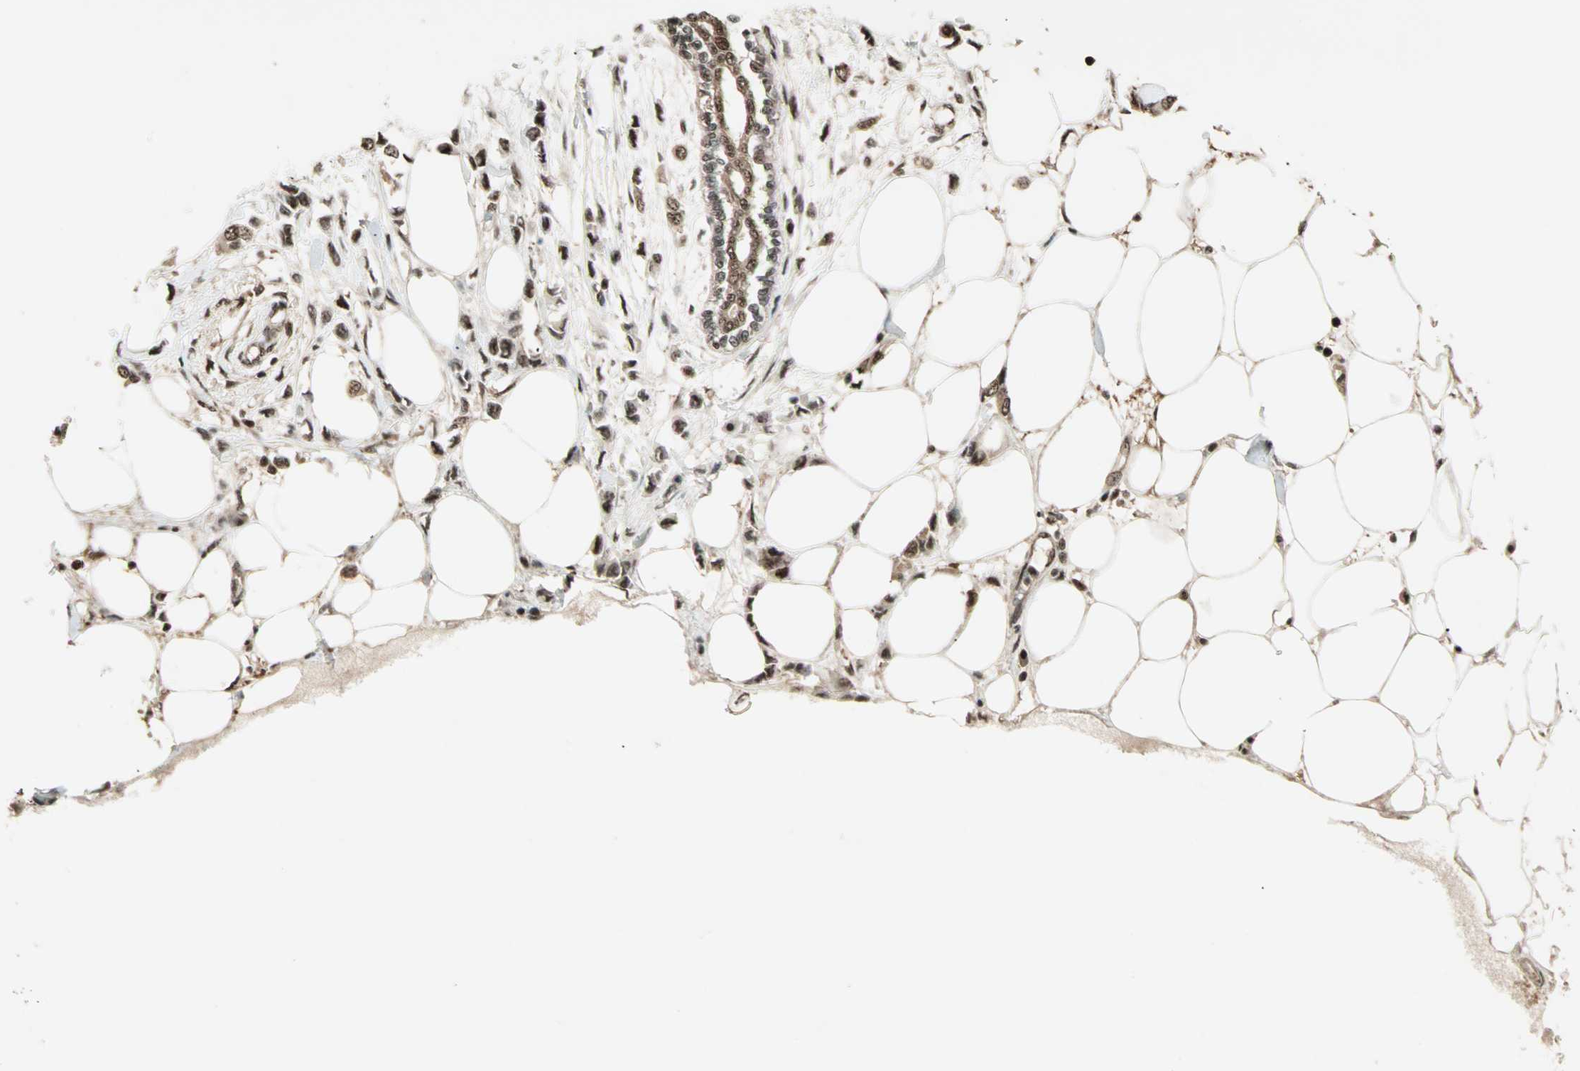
{"staining": {"intensity": "strong", "quantity": ">75%", "location": "cytoplasmic/membranous,nuclear"}, "tissue": "breast cancer", "cell_type": "Tumor cells", "image_type": "cancer", "snomed": [{"axis": "morphology", "description": "Lobular carcinoma"}, {"axis": "topography", "description": "Breast"}], "caption": "Approximately >75% of tumor cells in human breast cancer (lobular carcinoma) show strong cytoplasmic/membranous and nuclear protein positivity as visualized by brown immunohistochemical staining.", "gene": "ZNF44", "patient": {"sex": "female", "age": 51}}